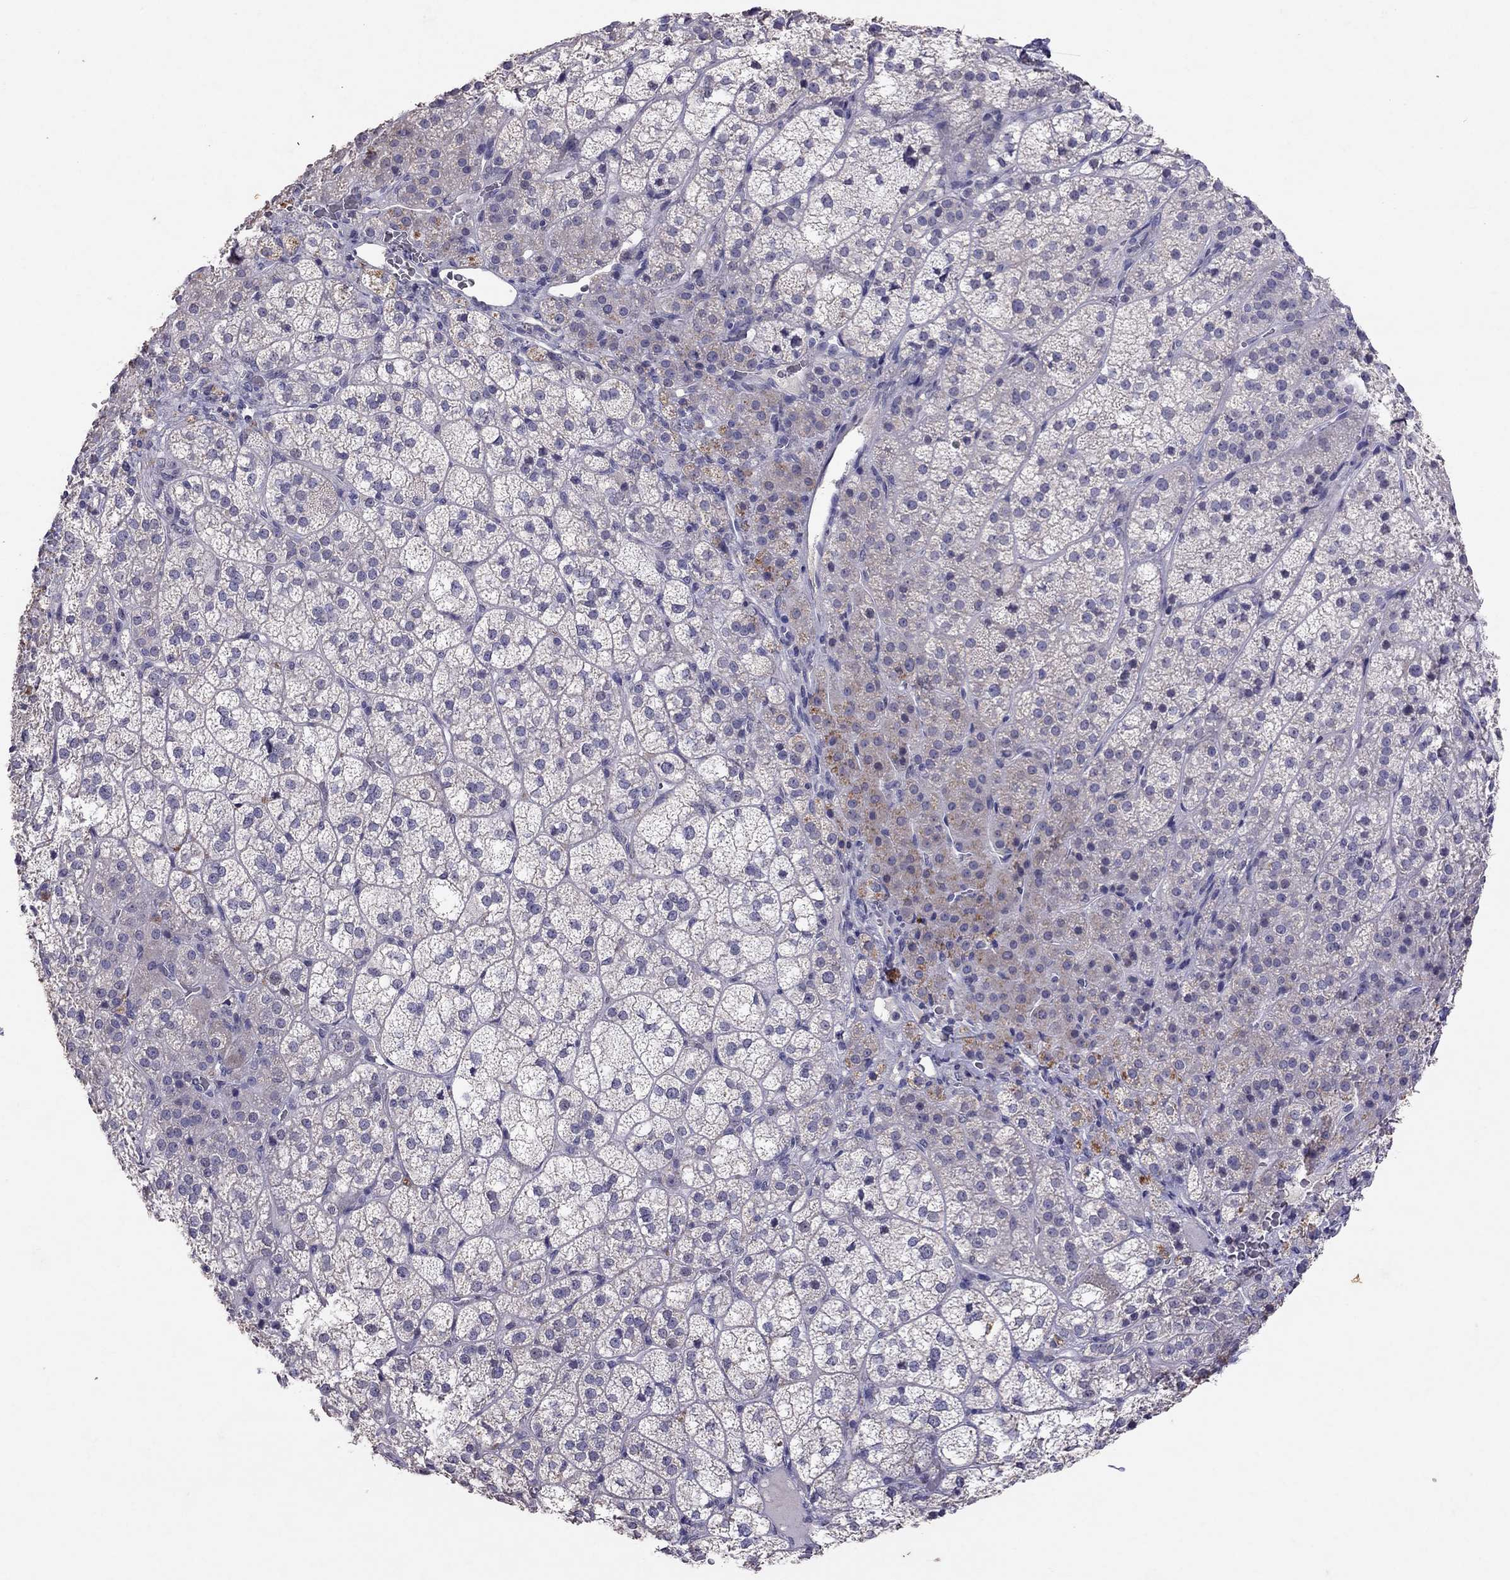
{"staining": {"intensity": "negative", "quantity": "none", "location": "none"}, "tissue": "adrenal gland", "cell_type": "Glandular cells", "image_type": "normal", "snomed": [{"axis": "morphology", "description": "Normal tissue, NOS"}, {"axis": "topography", "description": "Adrenal gland"}], "caption": "A micrograph of adrenal gland stained for a protein displays no brown staining in glandular cells.", "gene": "FST", "patient": {"sex": "female", "age": 60}}